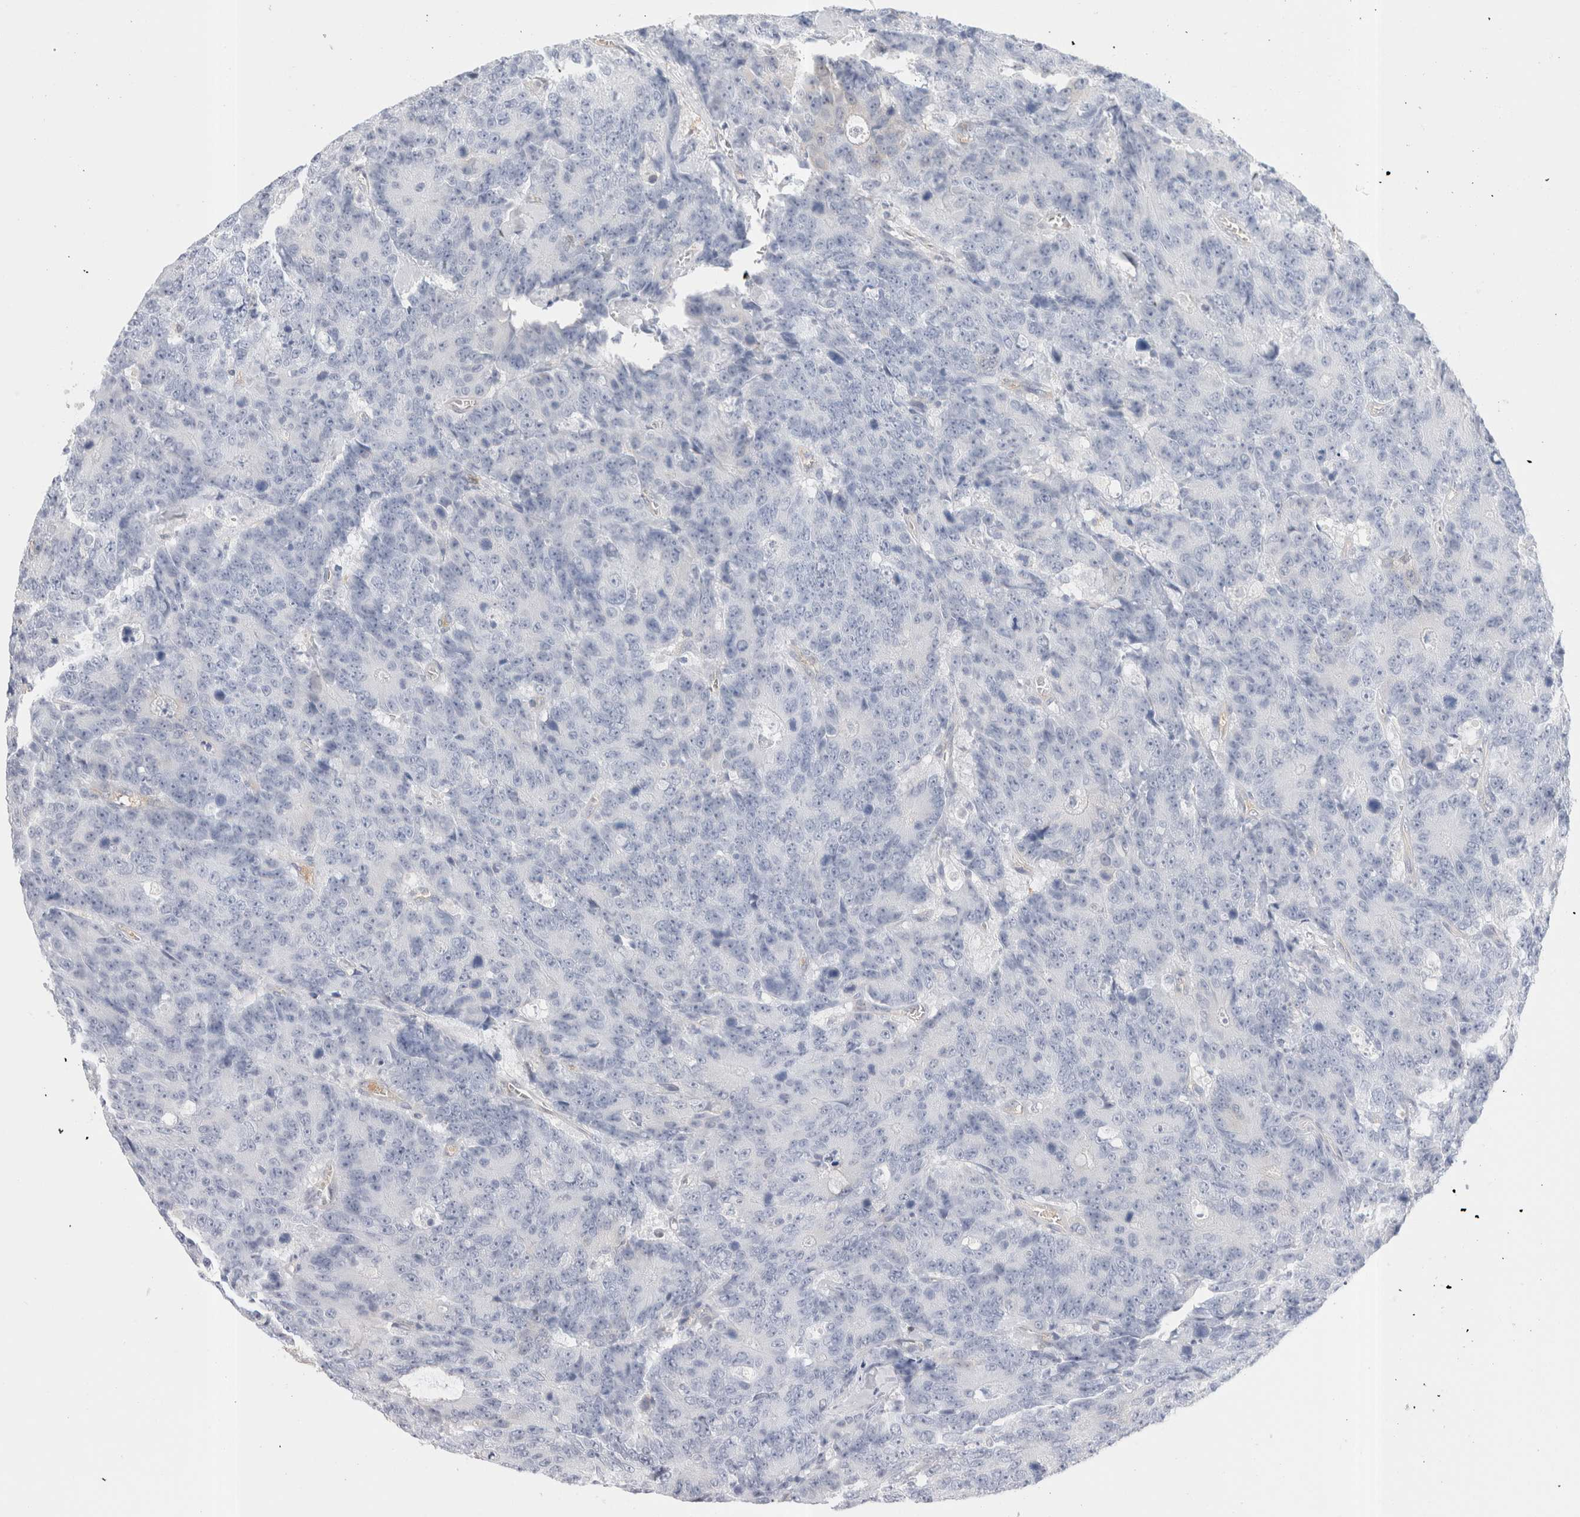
{"staining": {"intensity": "negative", "quantity": "none", "location": "none"}, "tissue": "colorectal cancer", "cell_type": "Tumor cells", "image_type": "cancer", "snomed": [{"axis": "morphology", "description": "Adenocarcinoma, NOS"}, {"axis": "topography", "description": "Colon"}], "caption": "Protein analysis of colorectal cancer (adenocarcinoma) shows no significant expression in tumor cells.", "gene": "CAPN2", "patient": {"sex": "female", "age": 86}}